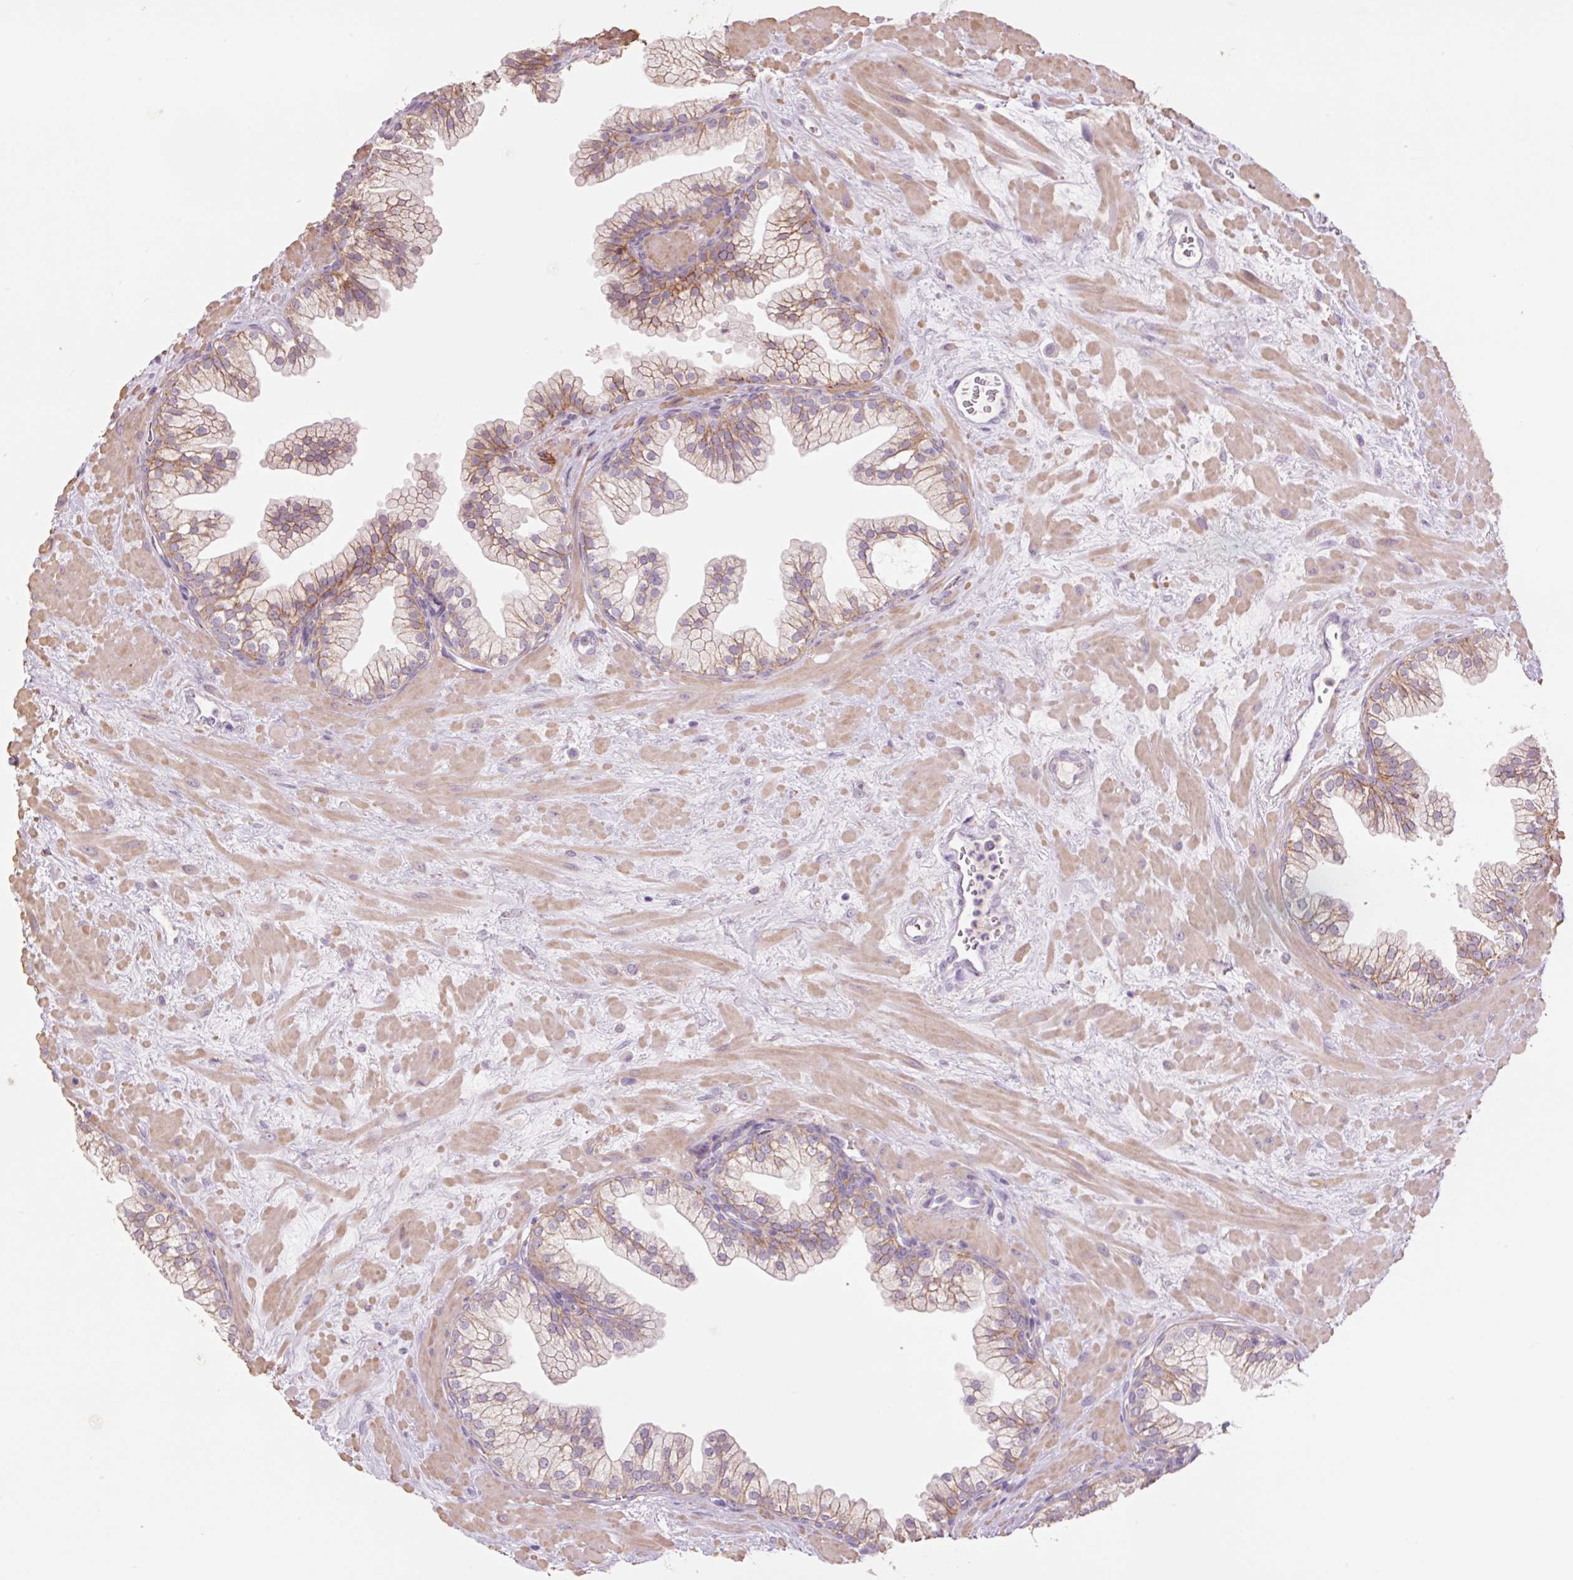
{"staining": {"intensity": "moderate", "quantity": ">75%", "location": "cytoplasmic/membranous"}, "tissue": "prostate", "cell_type": "Glandular cells", "image_type": "normal", "snomed": [{"axis": "morphology", "description": "Normal tissue, NOS"}, {"axis": "topography", "description": "Prostate"}, {"axis": "topography", "description": "Peripheral nerve tissue"}], "caption": "The micrograph displays a brown stain indicating the presence of a protein in the cytoplasmic/membranous of glandular cells in prostate. (brown staining indicates protein expression, while blue staining denotes nuclei).", "gene": "SLC1A4", "patient": {"sex": "male", "age": 61}}